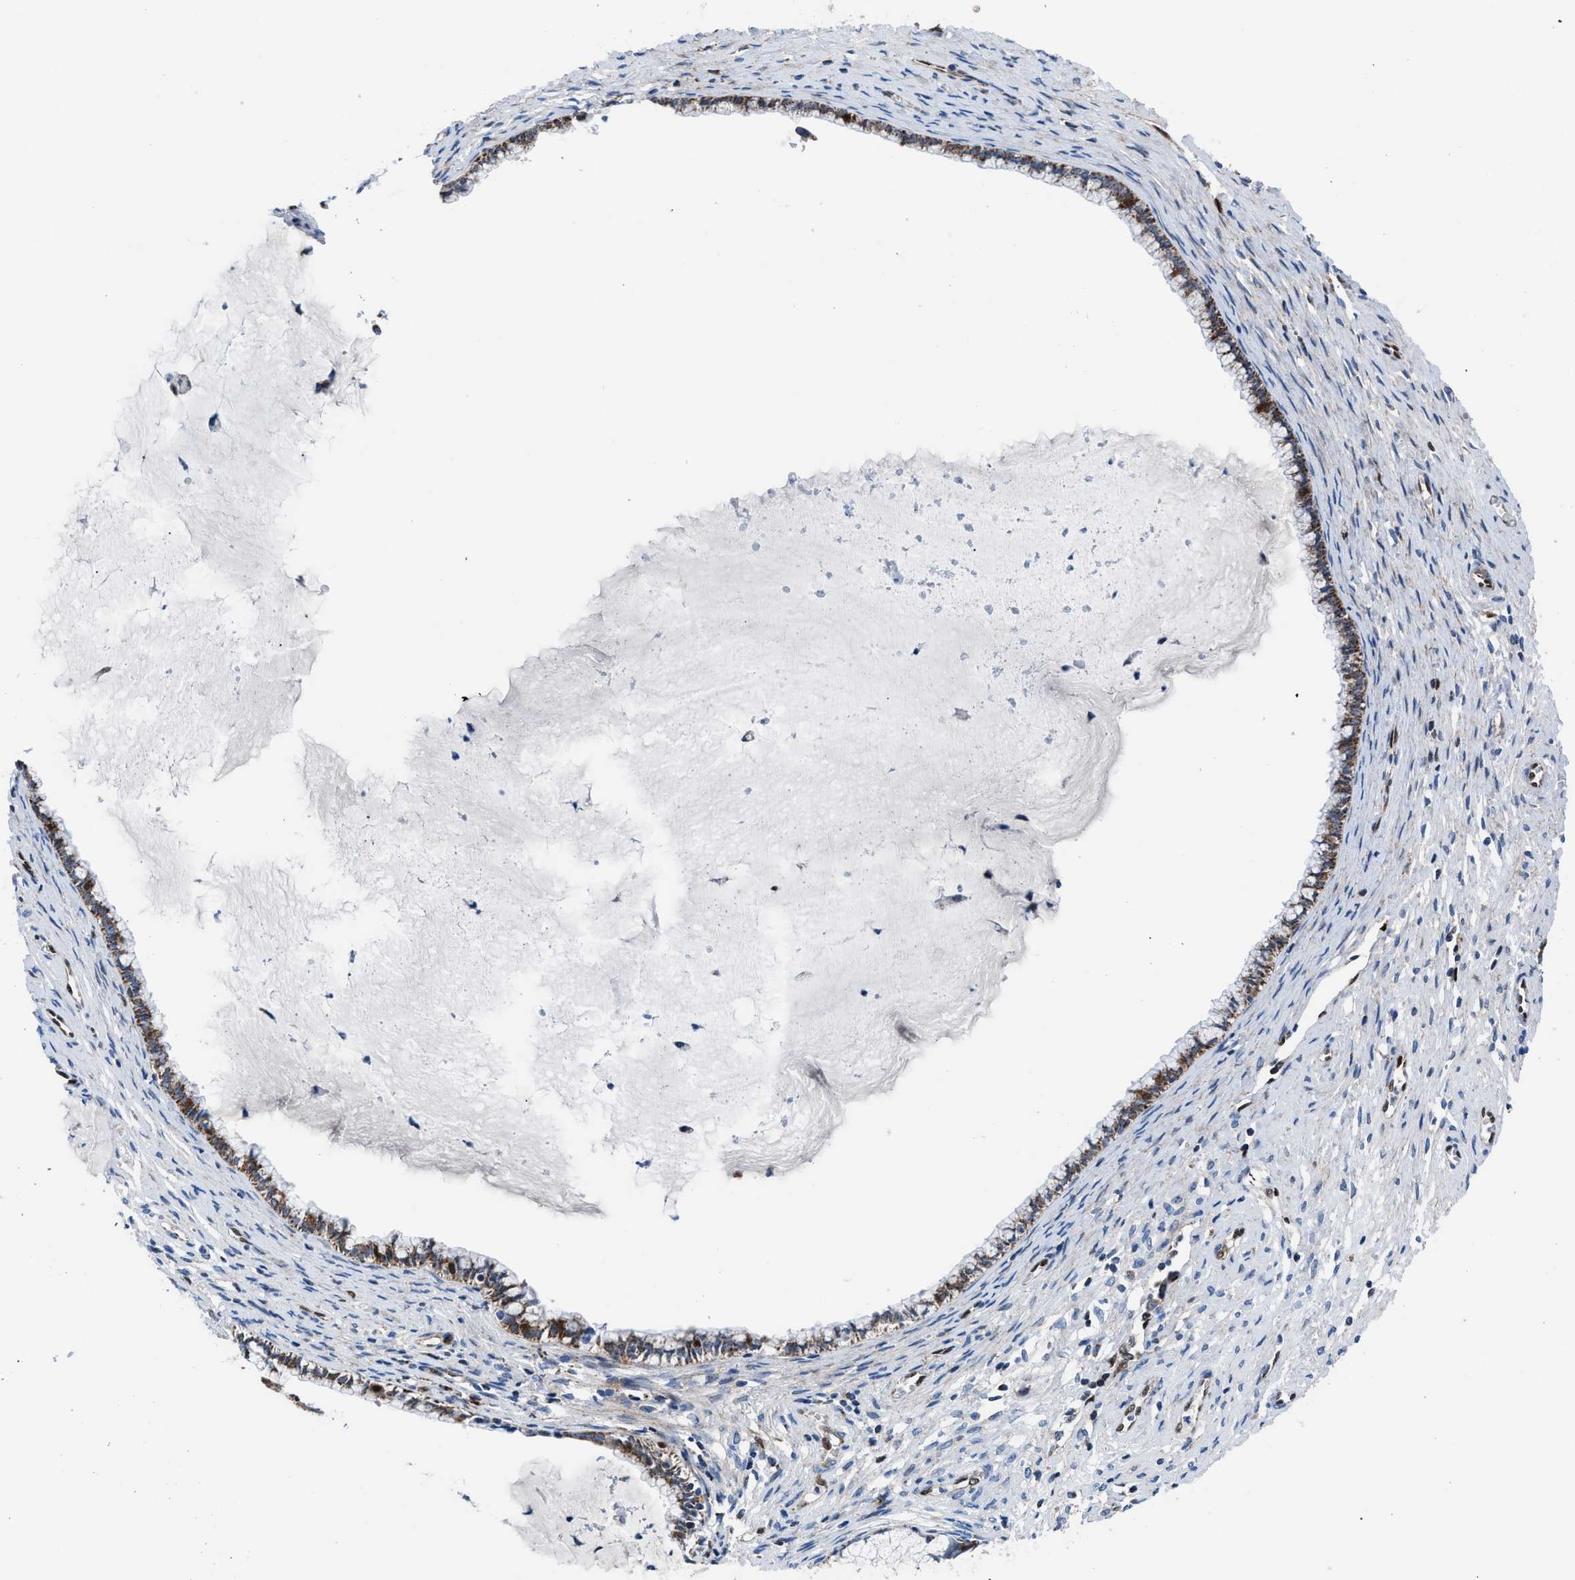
{"staining": {"intensity": "moderate", "quantity": ">75%", "location": "cytoplasmic/membranous"}, "tissue": "cervical cancer", "cell_type": "Tumor cells", "image_type": "cancer", "snomed": [{"axis": "morphology", "description": "Adenocarcinoma, NOS"}, {"axis": "topography", "description": "Cervix"}], "caption": "A high-resolution photomicrograph shows immunohistochemistry (IHC) staining of adenocarcinoma (cervical), which displays moderate cytoplasmic/membranous staining in about >75% of tumor cells.", "gene": "LMO2", "patient": {"sex": "female", "age": 44}}